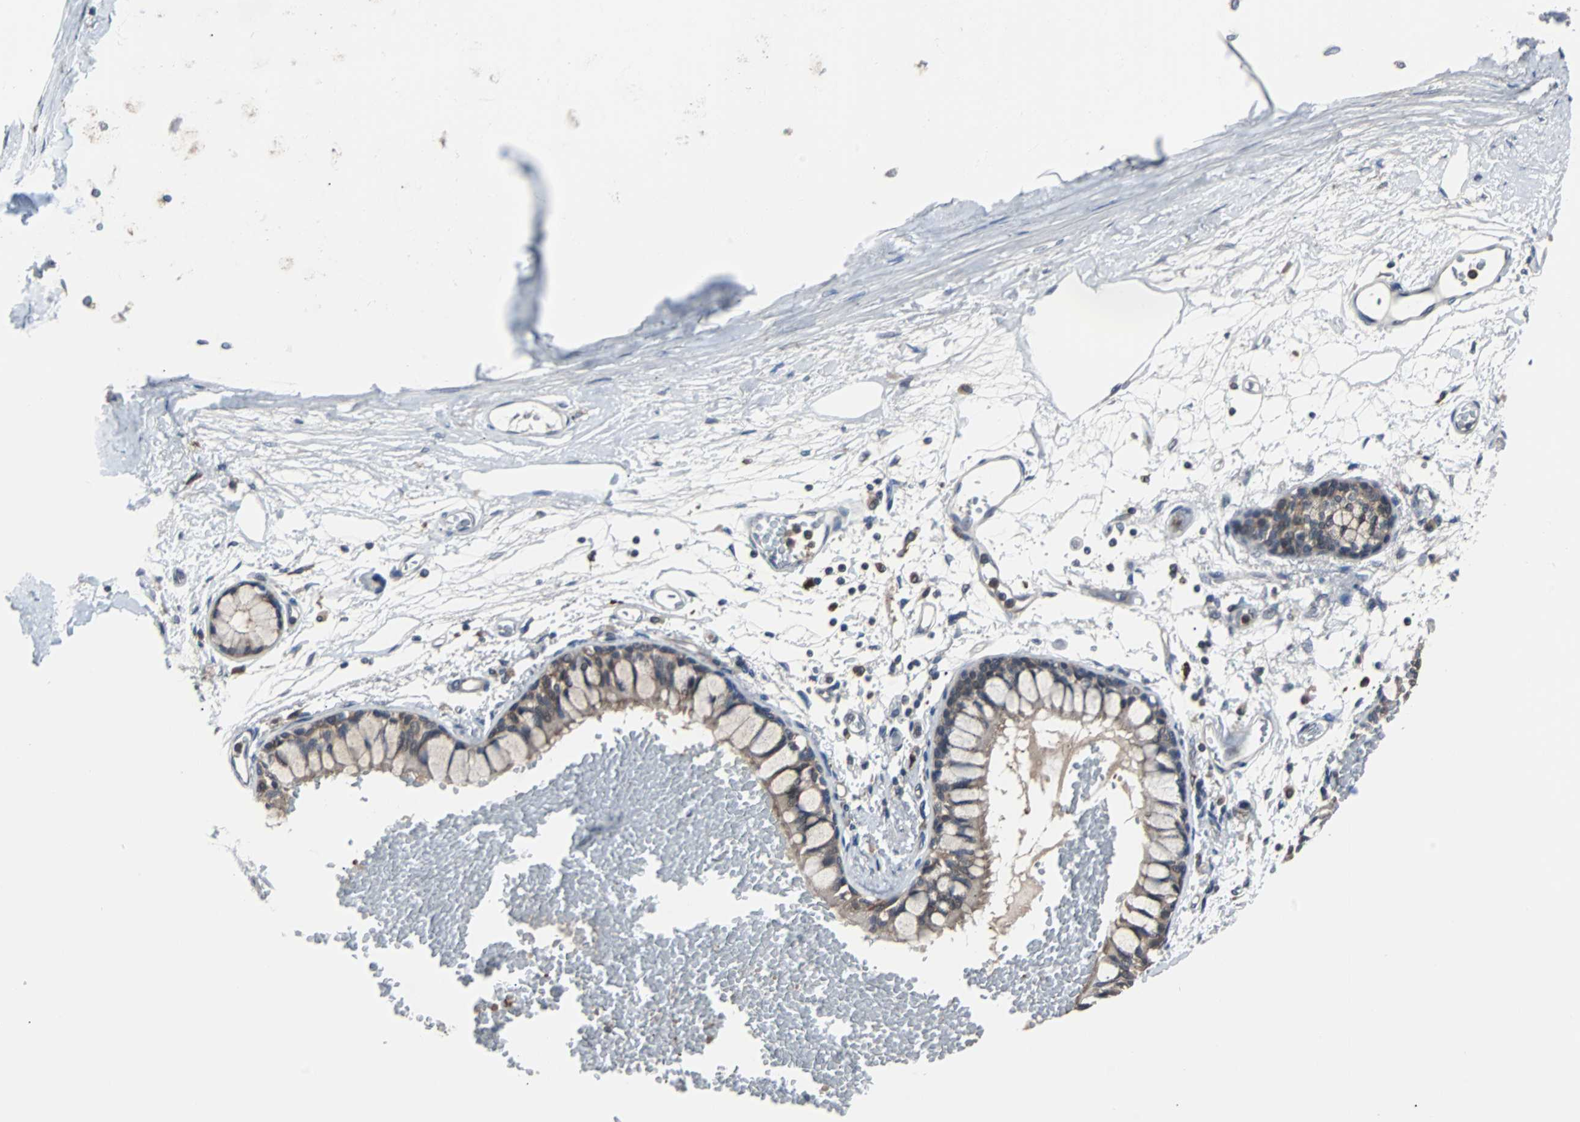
{"staining": {"intensity": "weak", "quantity": ">75%", "location": "cytoplasmic/membranous"}, "tissue": "adipose tissue", "cell_type": "Adipocytes", "image_type": "normal", "snomed": [{"axis": "morphology", "description": "Normal tissue, NOS"}, {"axis": "topography", "description": "Cartilage tissue"}, {"axis": "topography", "description": "Bronchus"}], "caption": "Immunohistochemistry photomicrograph of unremarkable adipose tissue stained for a protein (brown), which reveals low levels of weak cytoplasmic/membranous staining in about >75% of adipocytes.", "gene": "PAK1", "patient": {"sex": "female", "age": 73}}